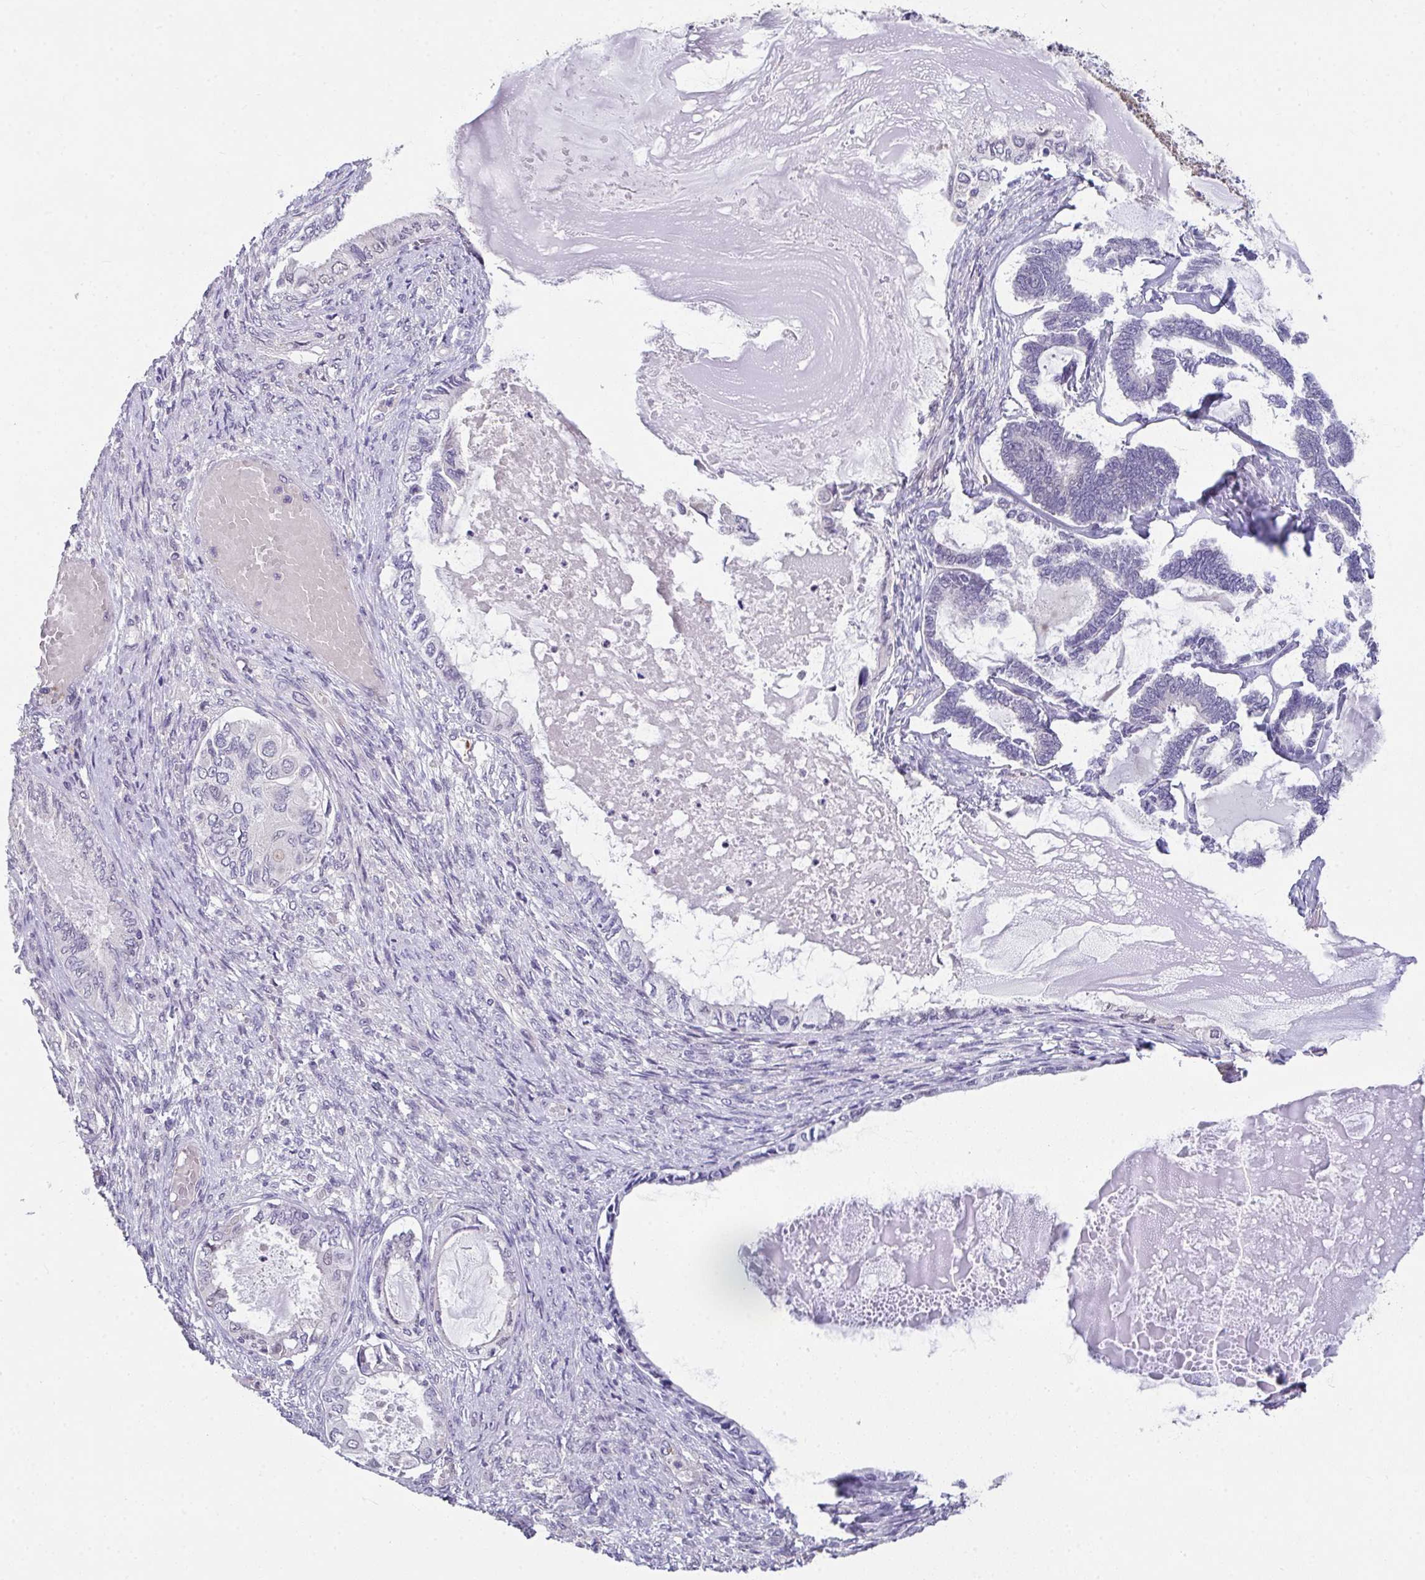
{"staining": {"intensity": "negative", "quantity": "none", "location": "none"}, "tissue": "ovarian cancer", "cell_type": "Tumor cells", "image_type": "cancer", "snomed": [{"axis": "morphology", "description": "Carcinoma, endometroid"}, {"axis": "topography", "description": "Ovary"}], "caption": "The immunohistochemistry (IHC) micrograph has no significant expression in tumor cells of ovarian cancer tissue.", "gene": "GLTPD2", "patient": {"sex": "female", "age": 70}}